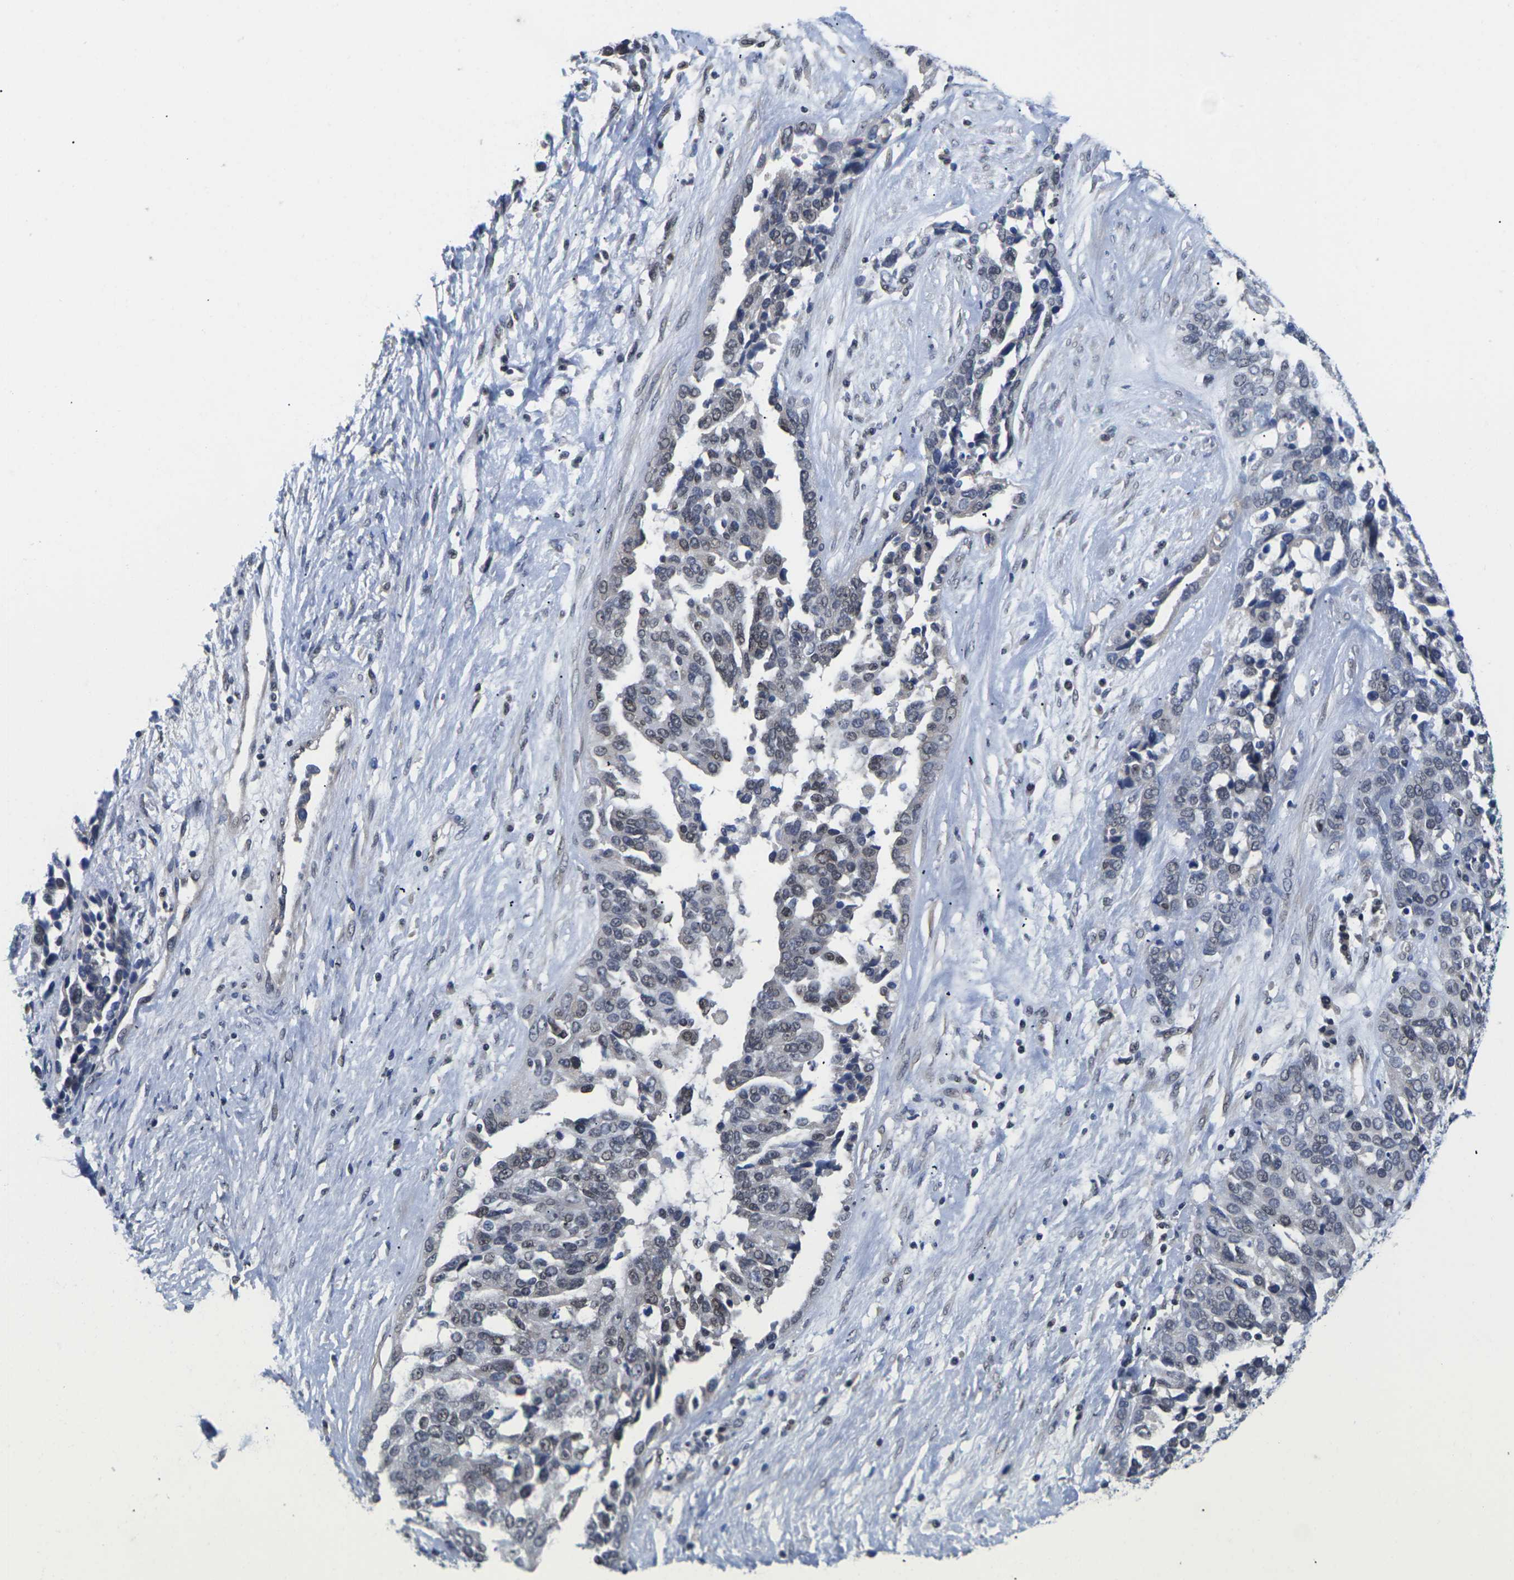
{"staining": {"intensity": "weak", "quantity": "<25%", "location": "nuclear"}, "tissue": "ovarian cancer", "cell_type": "Tumor cells", "image_type": "cancer", "snomed": [{"axis": "morphology", "description": "Cystadenocarcinoma, serous, NOS"}, {"axis": "topography", "description": "Ovary"}], "caption": "Image shows no protein expression in tumor cells of ovarian serous cystadenocarcinoma tissue.", "gene": "ST6GAL2", "patient": {"sex": "female", "age": 44}}